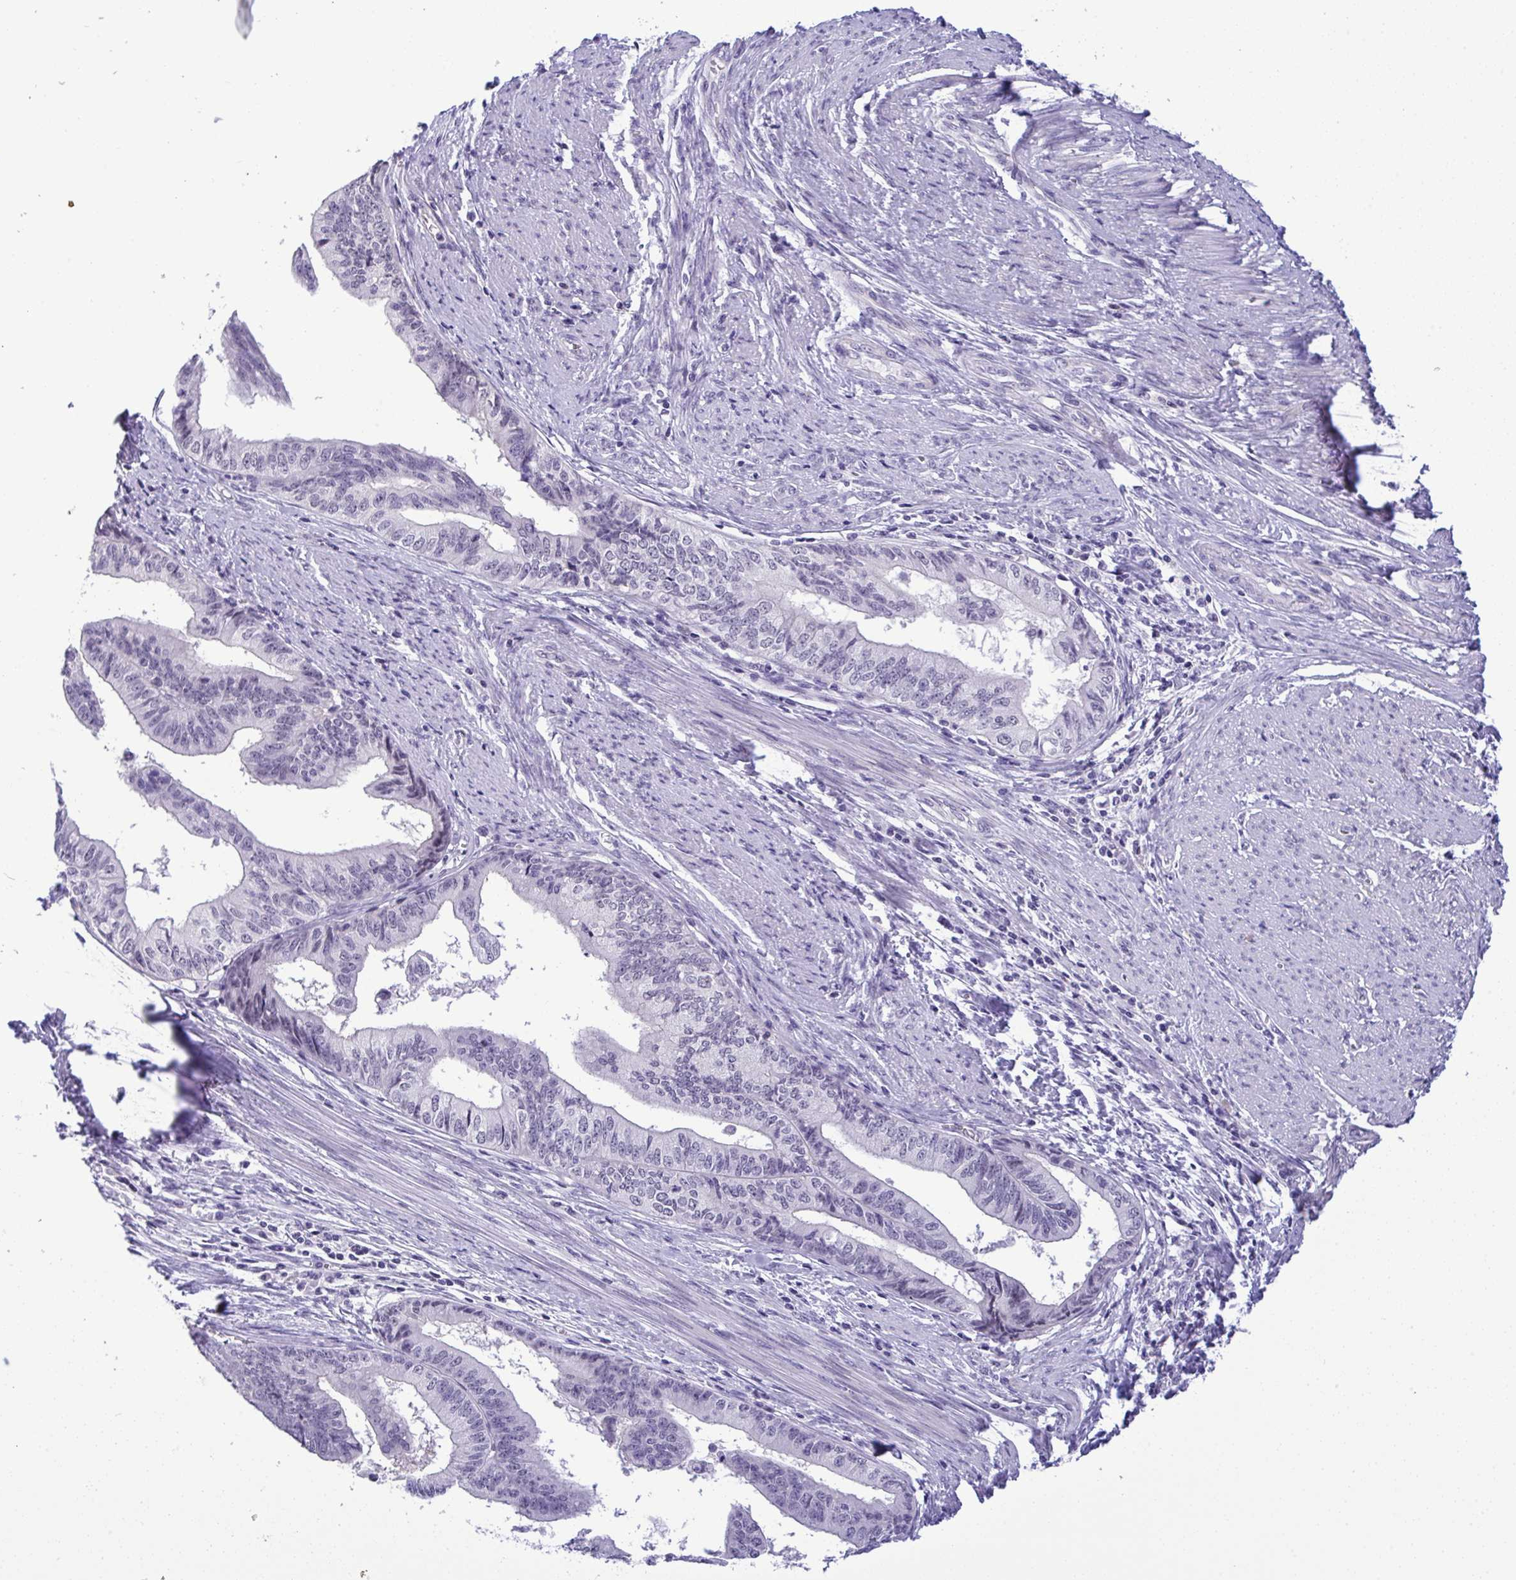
{"staining": {"intensity": "negative", "quantity": "none", "location": "none"}, "tissue": "endometrial cancer", "cell_type": "Tumor cells", "image_type": "cancer", "snomed": [{"axis": "morphology", "description": "Adenocarcinoma, NOS"}, {"axis": "topography", "description": "Endometrium"}], "caption": "Immunohistochemical staining of human endometrial adenocarcinoma shows no significant positivity in tumor cells. Brightfield microscopy of IHC stained with DAB (3,3'-diaminobenzidine) (brown) and hematoxylin (blue), captured at high magnification.", "gene": "YBX2", "patient": {"sex": "female", "age": 65}}